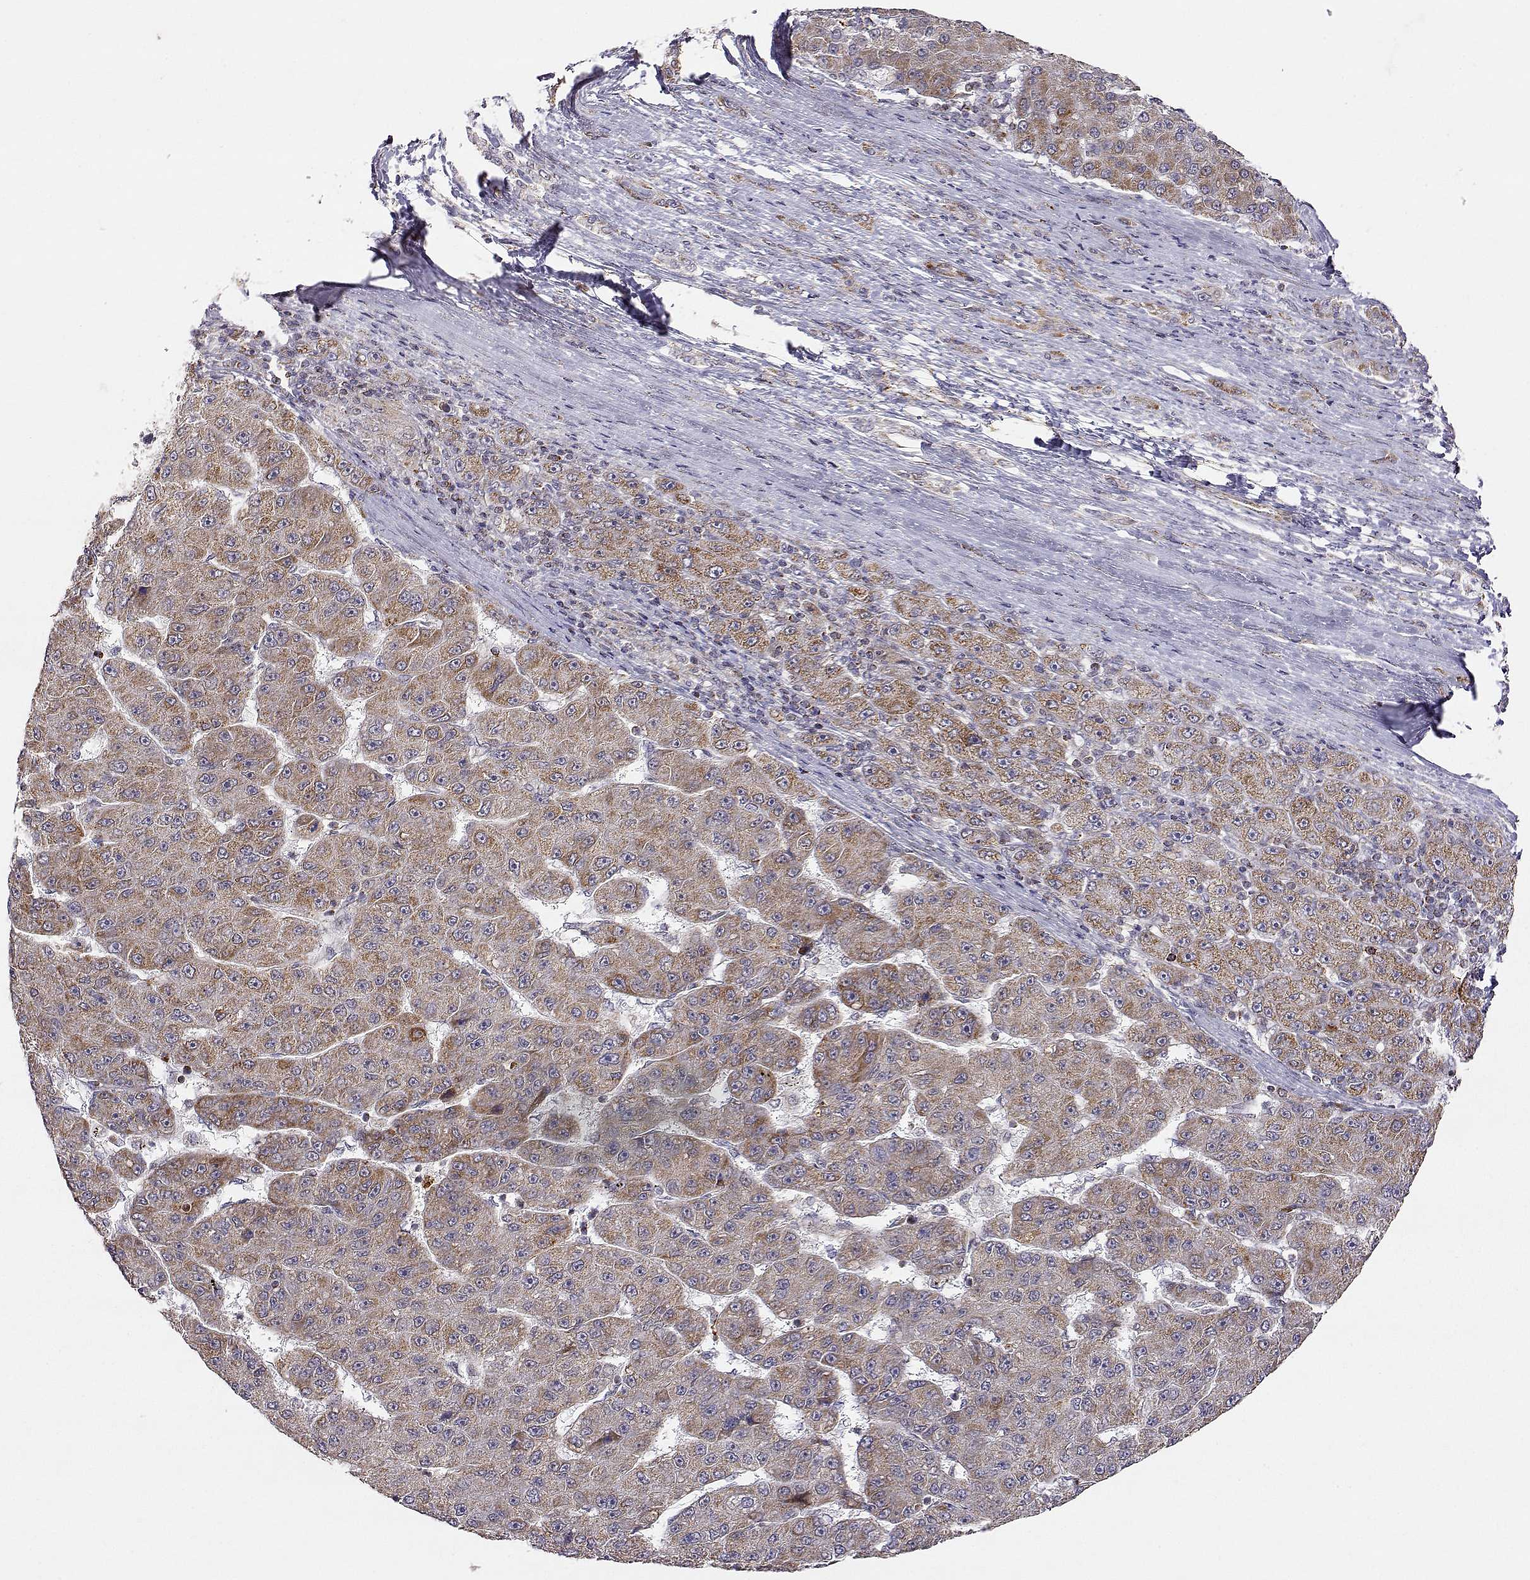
{"staining": {"intensity": "moderate", "quantity": ">75%", "location": "cytoplasmic/membranous"}, "tissue": "liver cancer", "cell_type": "Tumor cells", "image_type": "cancer", "snomed": [{"axis": "morphology", "description": "Carcinoma, Hepatocellular, NOS"}, {"axis": "topography", "description": "Liver"}], "caption": "DAB immunohistochemical staining of liver cancer demonstrates moderate cytoplasmic/membranous protein expression in about >75% of tumor cells.", "gene": "EXOG", "patient": {"sex": "male", "age": 67}}